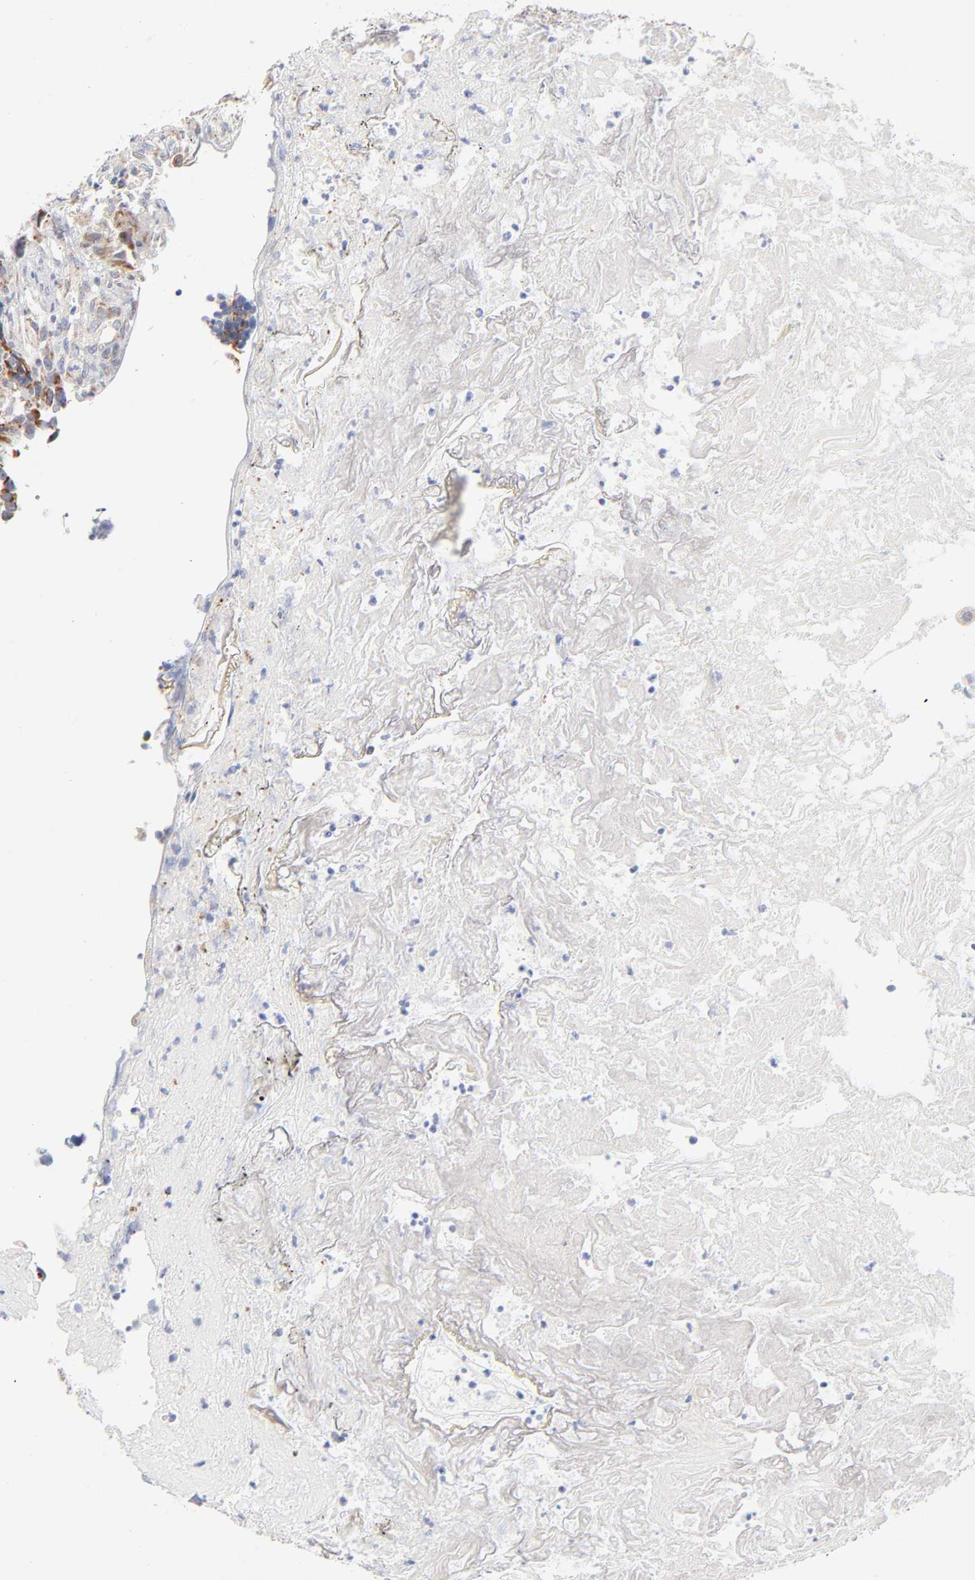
{"staining": {"intensity": "moderate", "quantity": ">75%", "location": "cytoplasmic/membranous"}, "tissue": "urothelial cancer", "cell_type": "Tumor cells", "image_type": "cancer", "snomed": [{"axis": "morphology", "description": "Urothelial carcinoma, High grade"}, {"axis": "topography", "description": "Urinary bladder"}], "caption": "Urothelial cancer was stained to show a protein in brown. There is medium levels of moderate cytoplasmic/membranous positivity in about >75% of tumor cells. (Brightfield microscopy of DAB IHC at high magnification).", "gene": "MRPL58", "patient": {"sex": "female", "age": 81}}